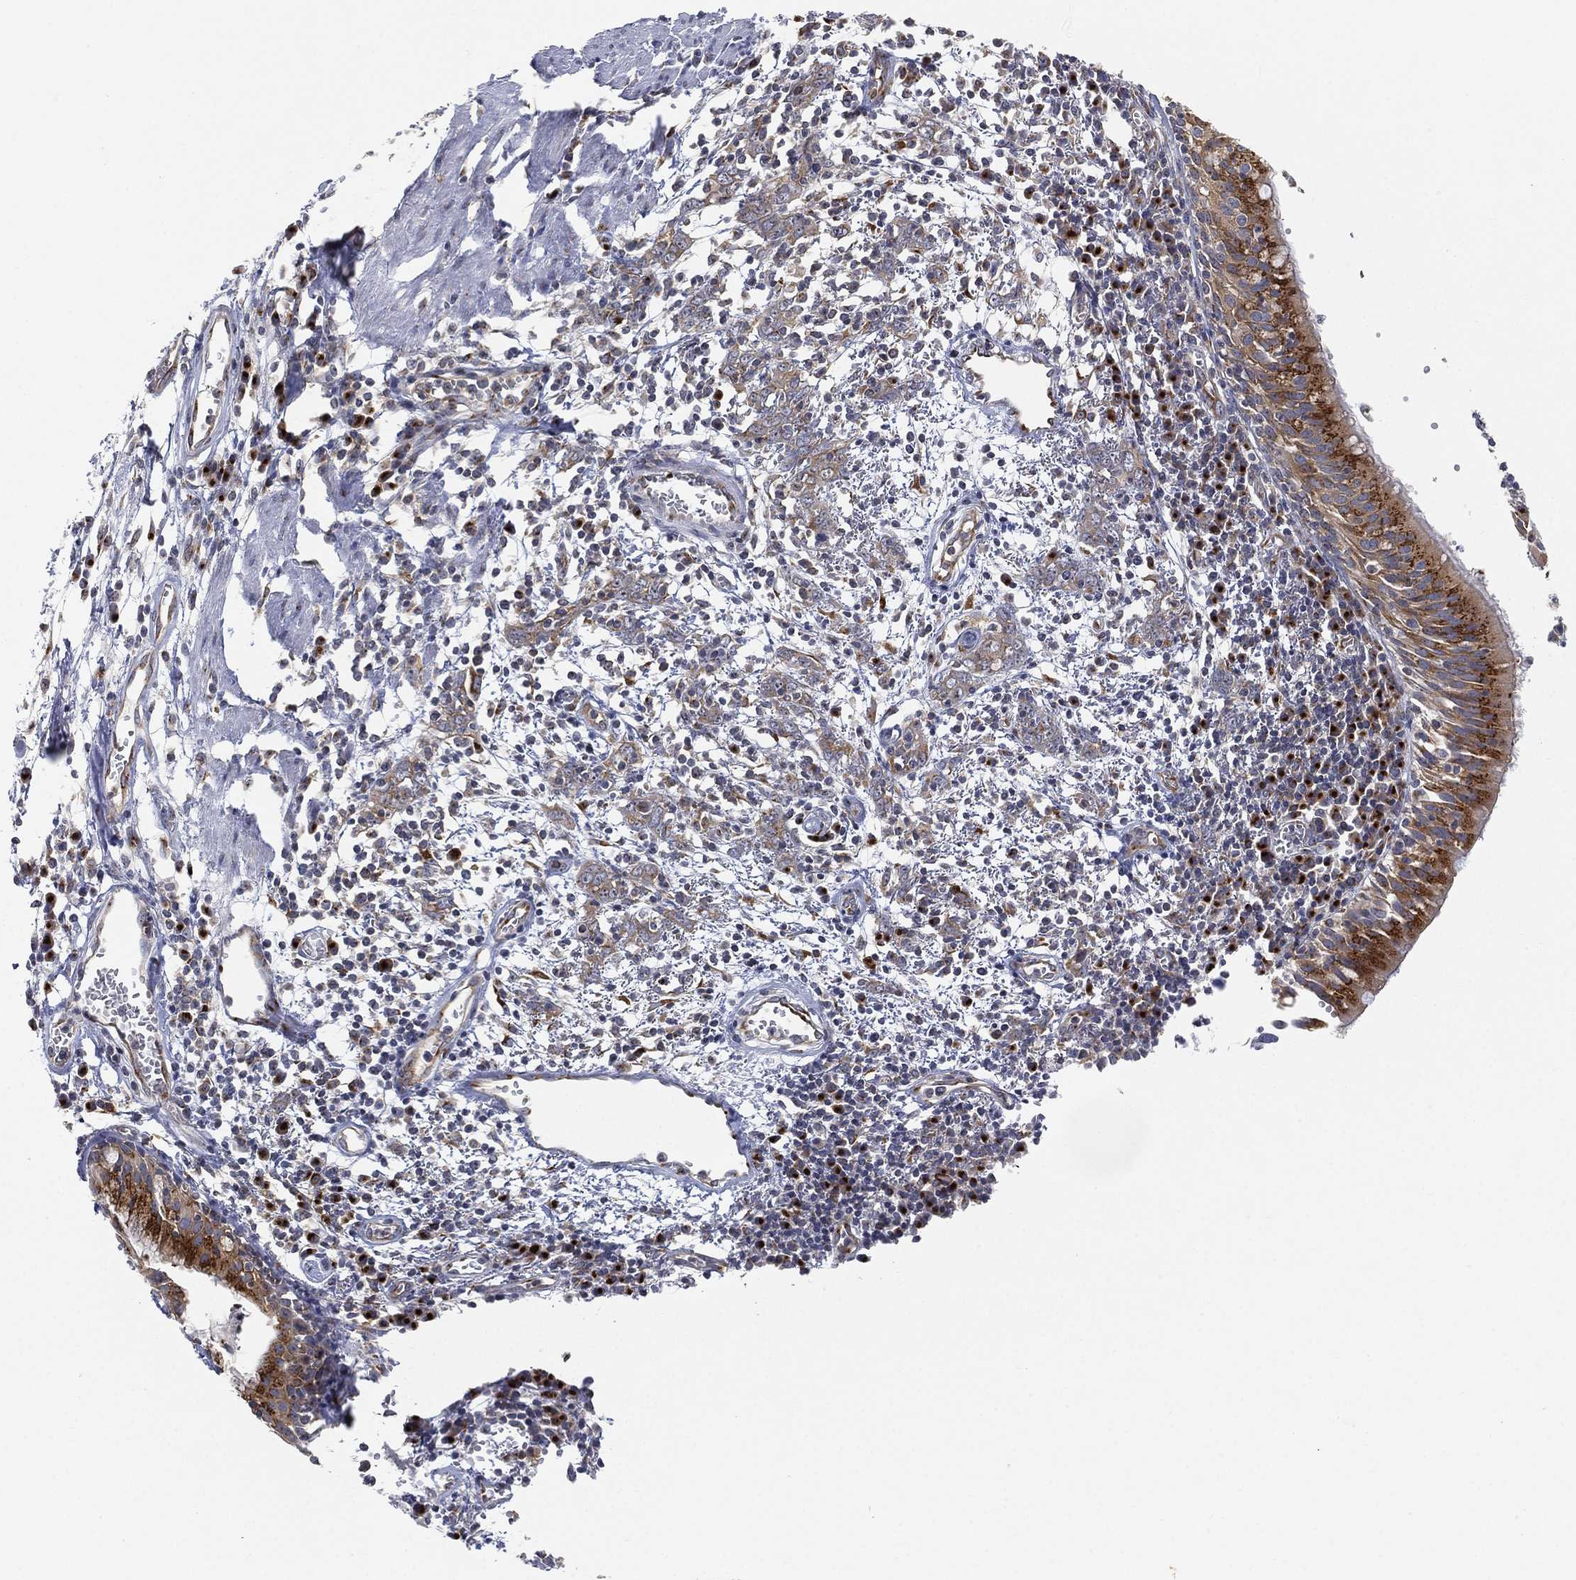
{"staining": {"intensity": "strong", "quantity": ">75%", "location": "cytoplasmic/membranous"}, "tissue": "bronchus", "cell_type": "Respiratory epithelial cells", "image_type": "normal", "snomed": [{"axis": "morphology", "description": "Normal tissue, NOS"}, {"axis": "morphology", "description": "Squamous cell carcinoma, NOS"}, {"axis": "topography", "description": "Cartilage tissue"}, {"axis": "topography", "description": "Bronchus"}, {"axis": "topography", "description": "Lung"}], "caption": "Immunohistochemical staining of normal human bronchus demonstrates high levels of strong cytoplasmic/membranous positivity in about >75% of respiratory epithelial cells. (IHC, brightfield microscopy, high magnification).", "gene": "TICAM1", "patient": {"sex": "male", "age": 66}}